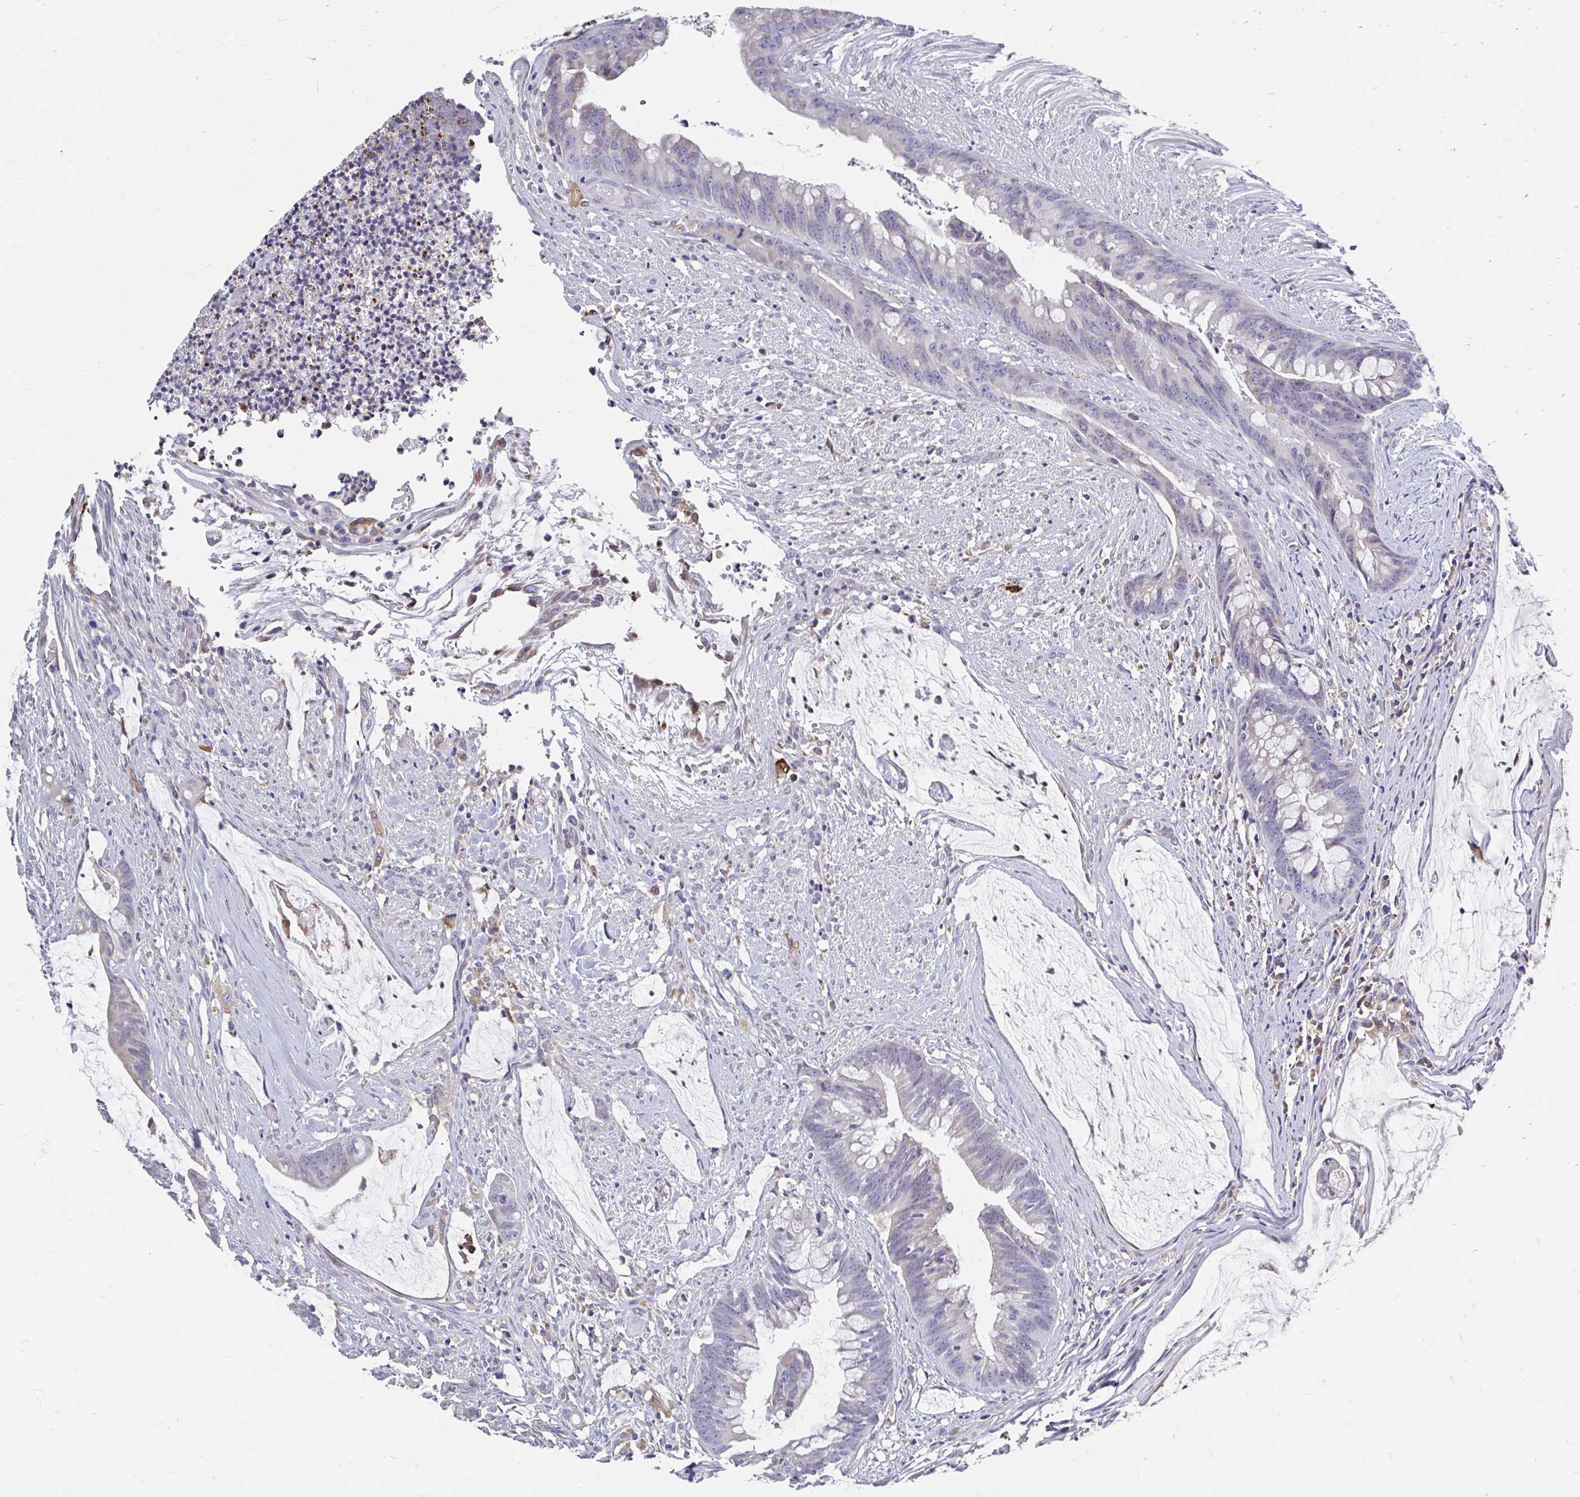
{"staining": {"intensity": "negative", "quantity": "none", "location": "none"}, "tissue": "colorectal cancer", "cell_type": "Tumor cells", "image_type": "cancer", "snomed": [{"axis": "morphology", "description": "Adenocarcinoma, NOS"}, {"axis": "topography", "description": "Colon"}], "caption": "Tumor cells show no significant protein staining in colorectal cancer (adenocarcinoma).", "gene": "CDKL1", "patient": {"sex": "male", "age": 62}}